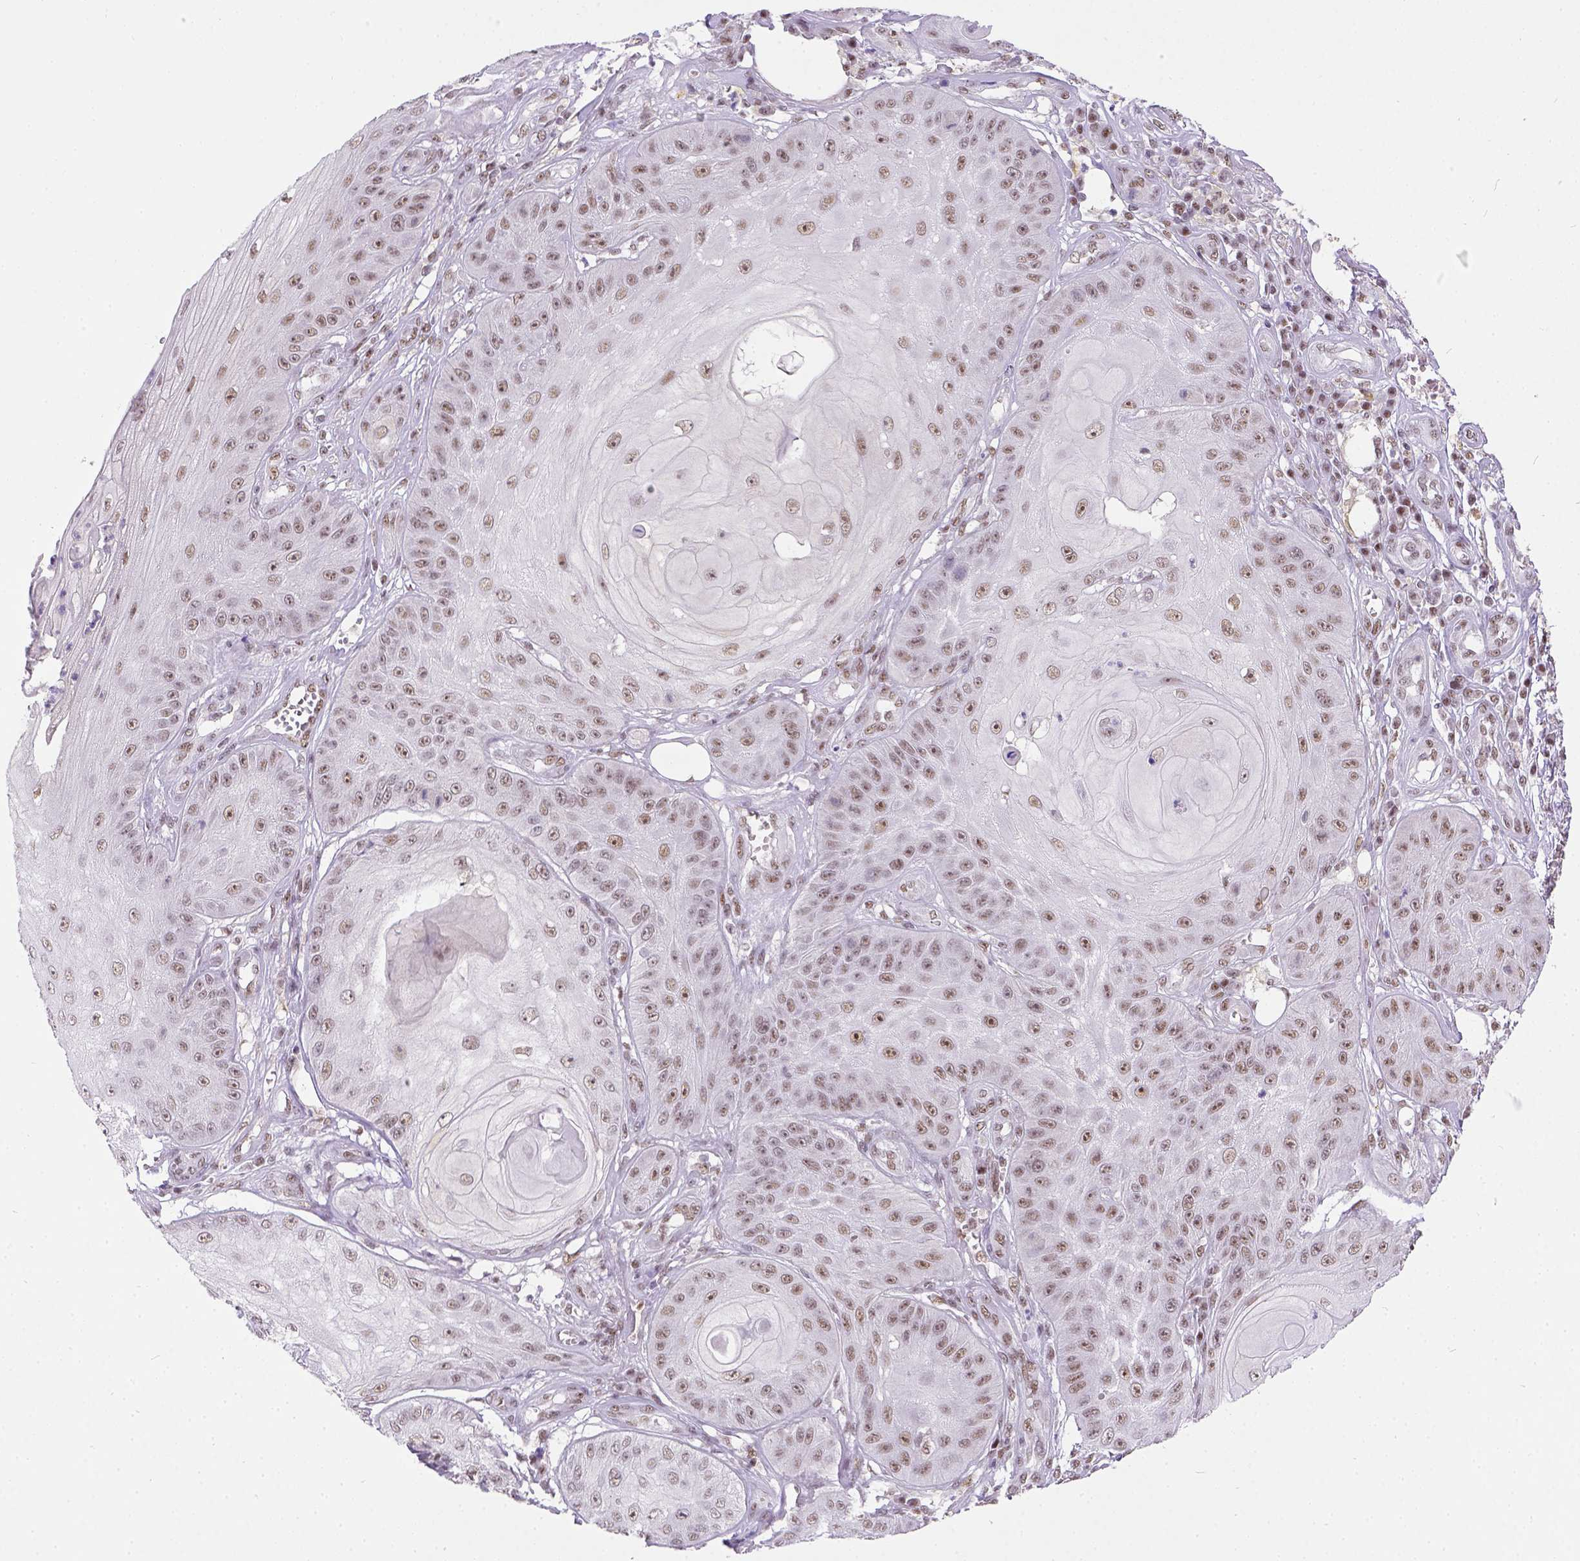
{"staining": {"intensity": "weak", "quantity": ">75%", "location": "nuclear"}, "tissue": "skin cancer", "cell_type": "Tumor cells", "image_type": "cancer", "snomed": [{"axis": "morphology", "description": "Squamous cell carcinoma, NOS"}, {"axis": "topography", "description": "Skin"}], "caption": "A histopathology image of human skin cancer stained for a protein exhibits weak nuclear brown staining in tumor cells.", "gene": "ERCC1", "patient": {"sex": "male", "age": 70}}